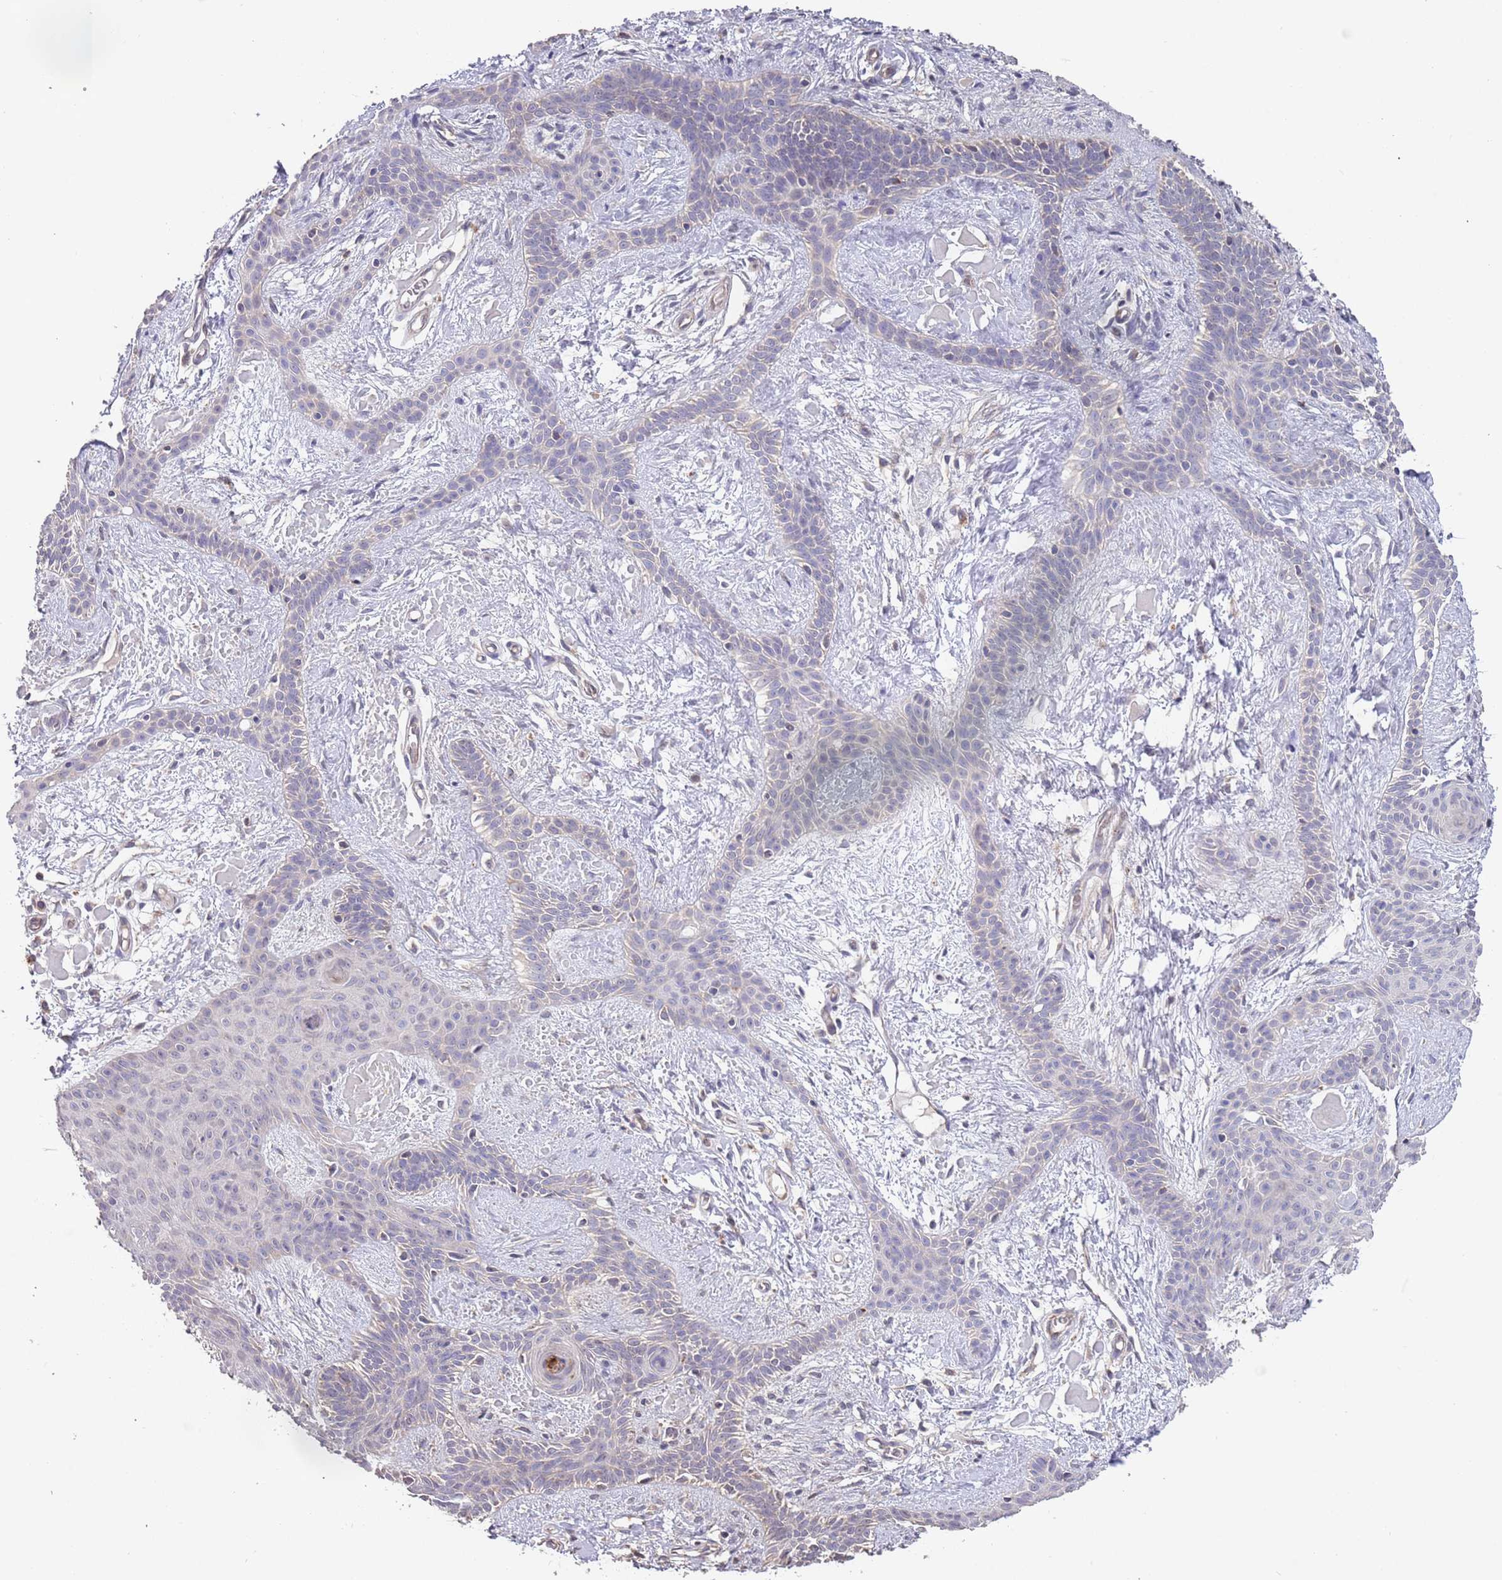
{"staining": {"intensity": "negative", "quantity": "none", "location": "none"}, "tissue": "skin cancer", "cell_type": "Tumor cells", "image_type": "cancer", "snomed": [{"axis": "morphology", "description": "Basal cell carcinoma"}, {"axis": "topography", "description": "Skin"}], "caption": "Tumor cells are negative for protein expression in human skin cancer.", "gene": "TMEM64", "patient": {"sex": "male", "age": 78}}